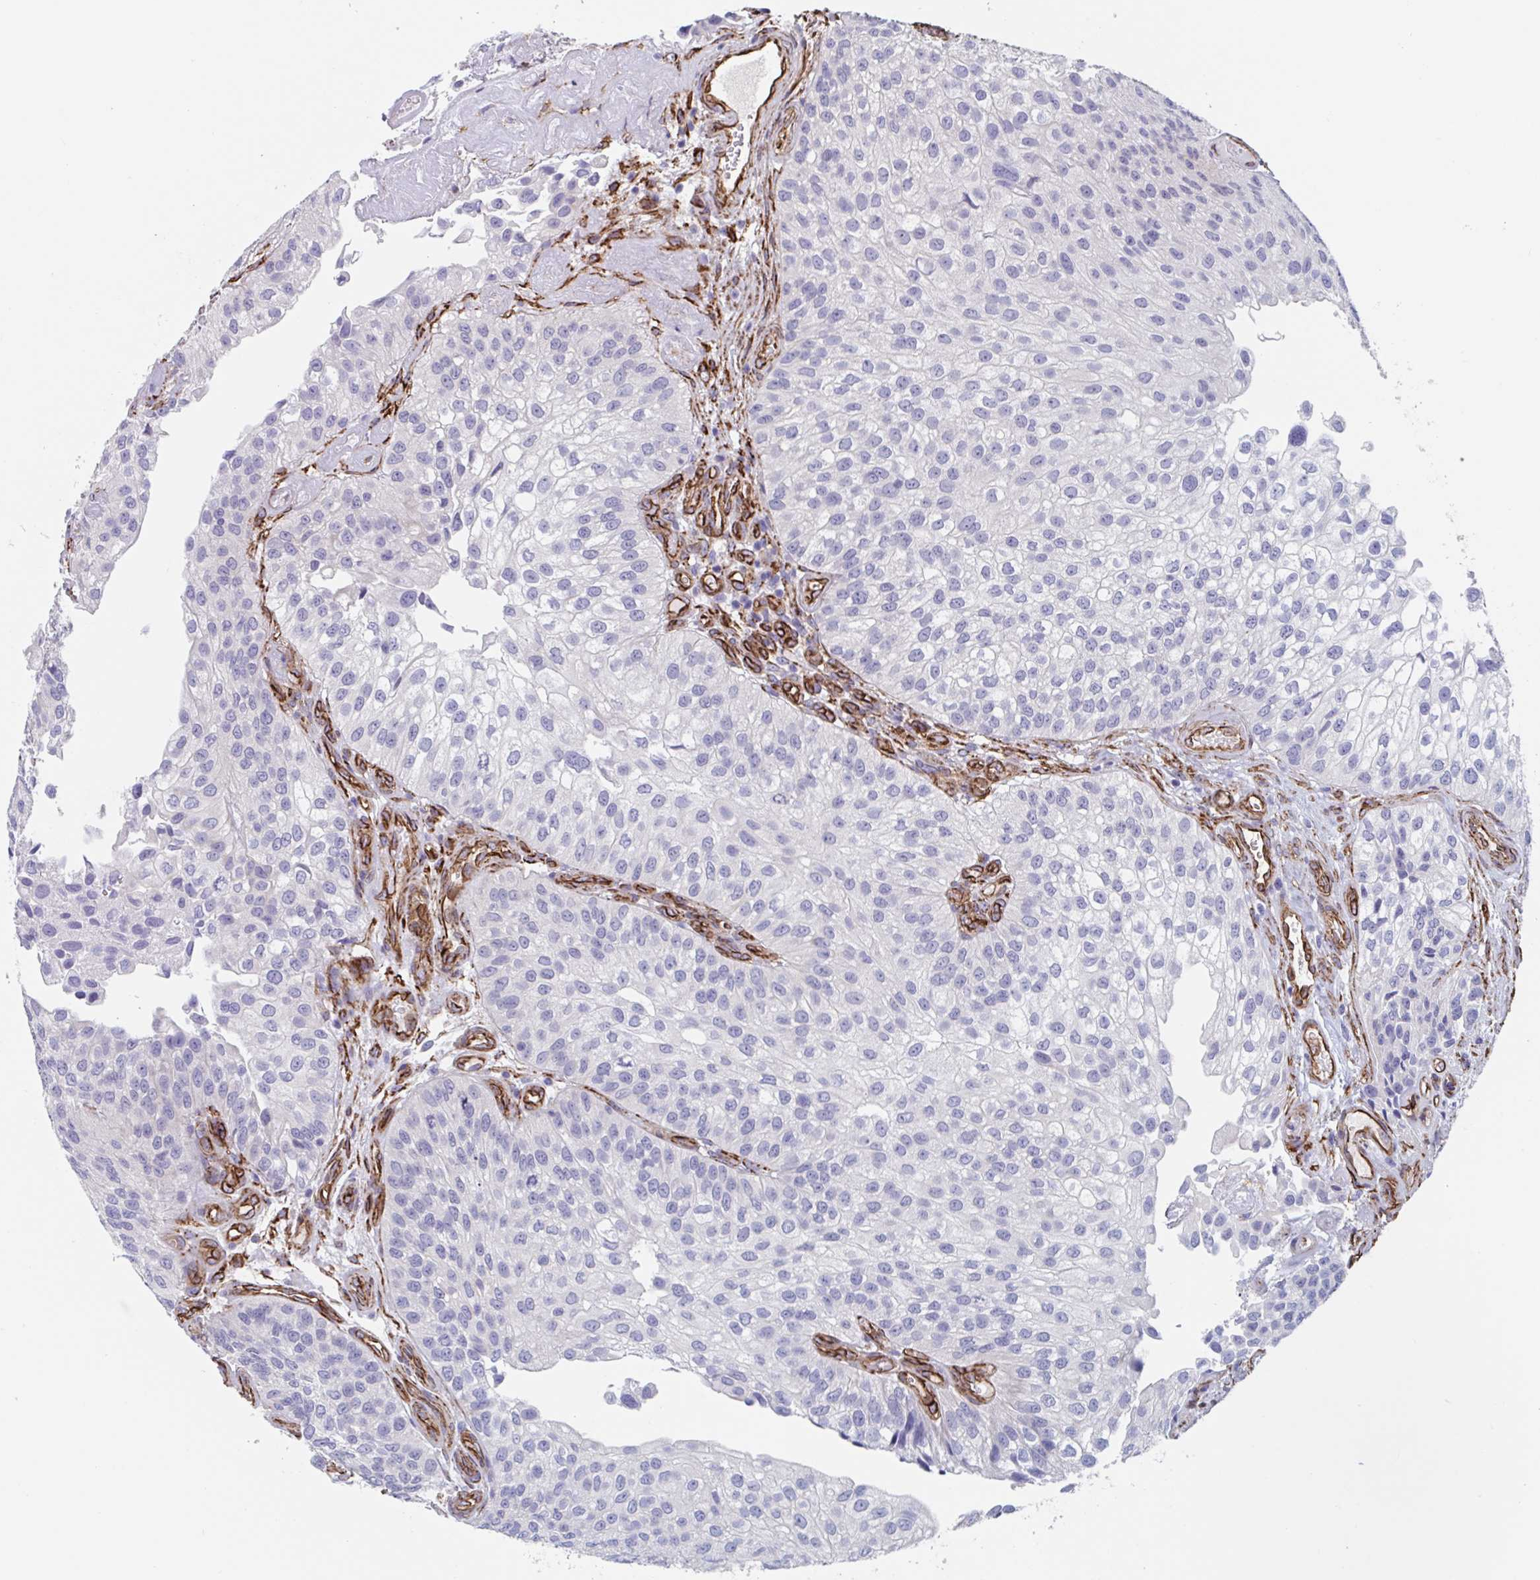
{"staining": {"intensity": "negative", "quantity": "none", "location": "none"}, "tissue": "urothelial cancer", "cell_type": "Tumor cells", "image_type": "cancer", "snomed": [{"axis": "morphology", "description": "Urothelial carcinoma, NOS"}, {"axis": "topography", "description": "Urinary bladder"}], "caption": "Immunohistochemical staining of transitional cell carcinoma shows no significant positivity in tumor cells.", "gene": "CITED4", "patient": {"sex": "male", "age": 87}}